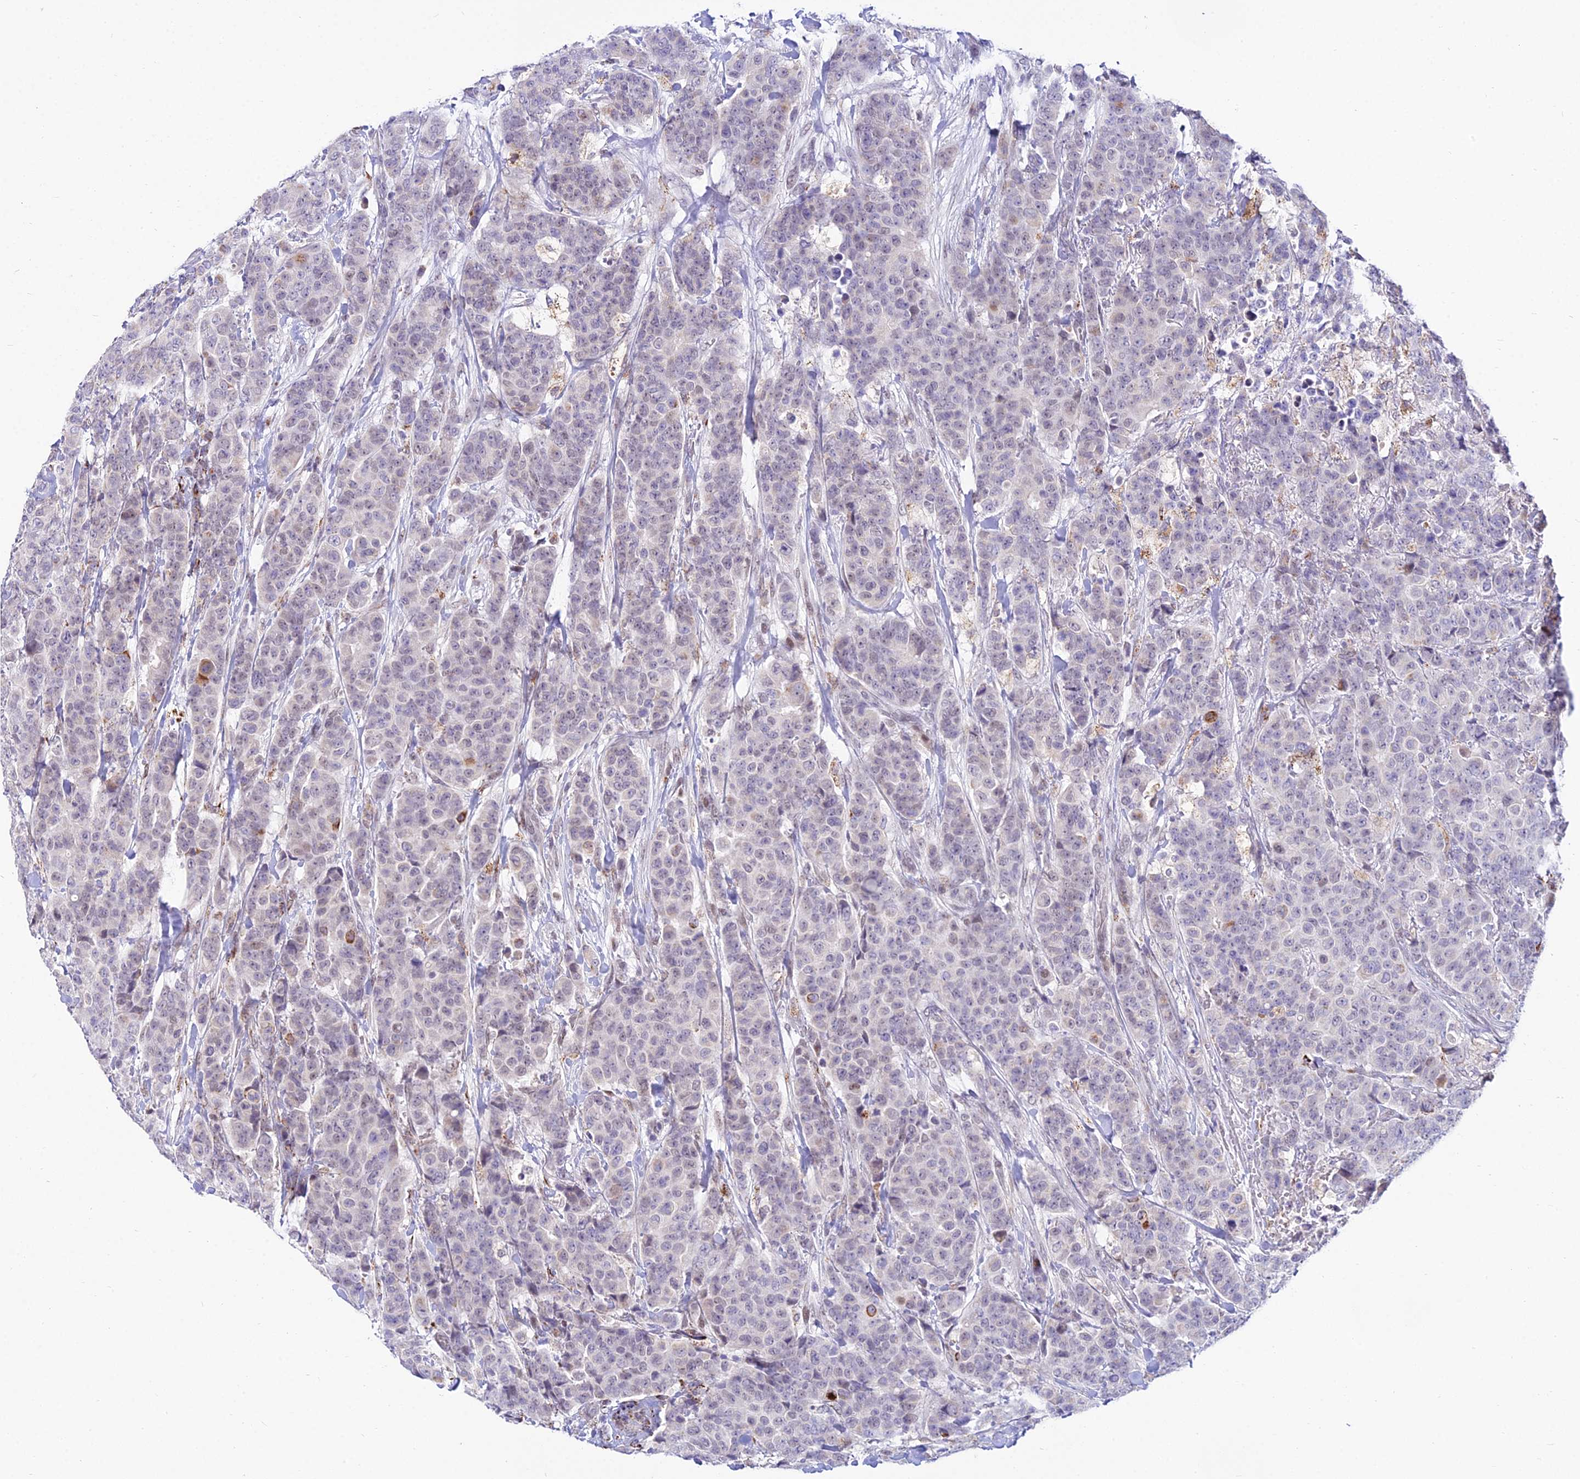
{"staining": {"intensity": "weak", "quantity": "<25%", "location": "nuclear"}, "tissue": "breast cancer", "cell_type": "Tumor cells", "image_type": "cancer", "snomed": [{"axis": "morphology", "description": "Duct carcinoma"}, {"axis": "topography", "description": "Breast"}], "caption": "This is a micrograph of IHC staining of invasive ductal carcinoma (breast), which shows no staining in tumor cells.", "gene": "C6orf163", "patient": {"sex": "female", "age": 40}}